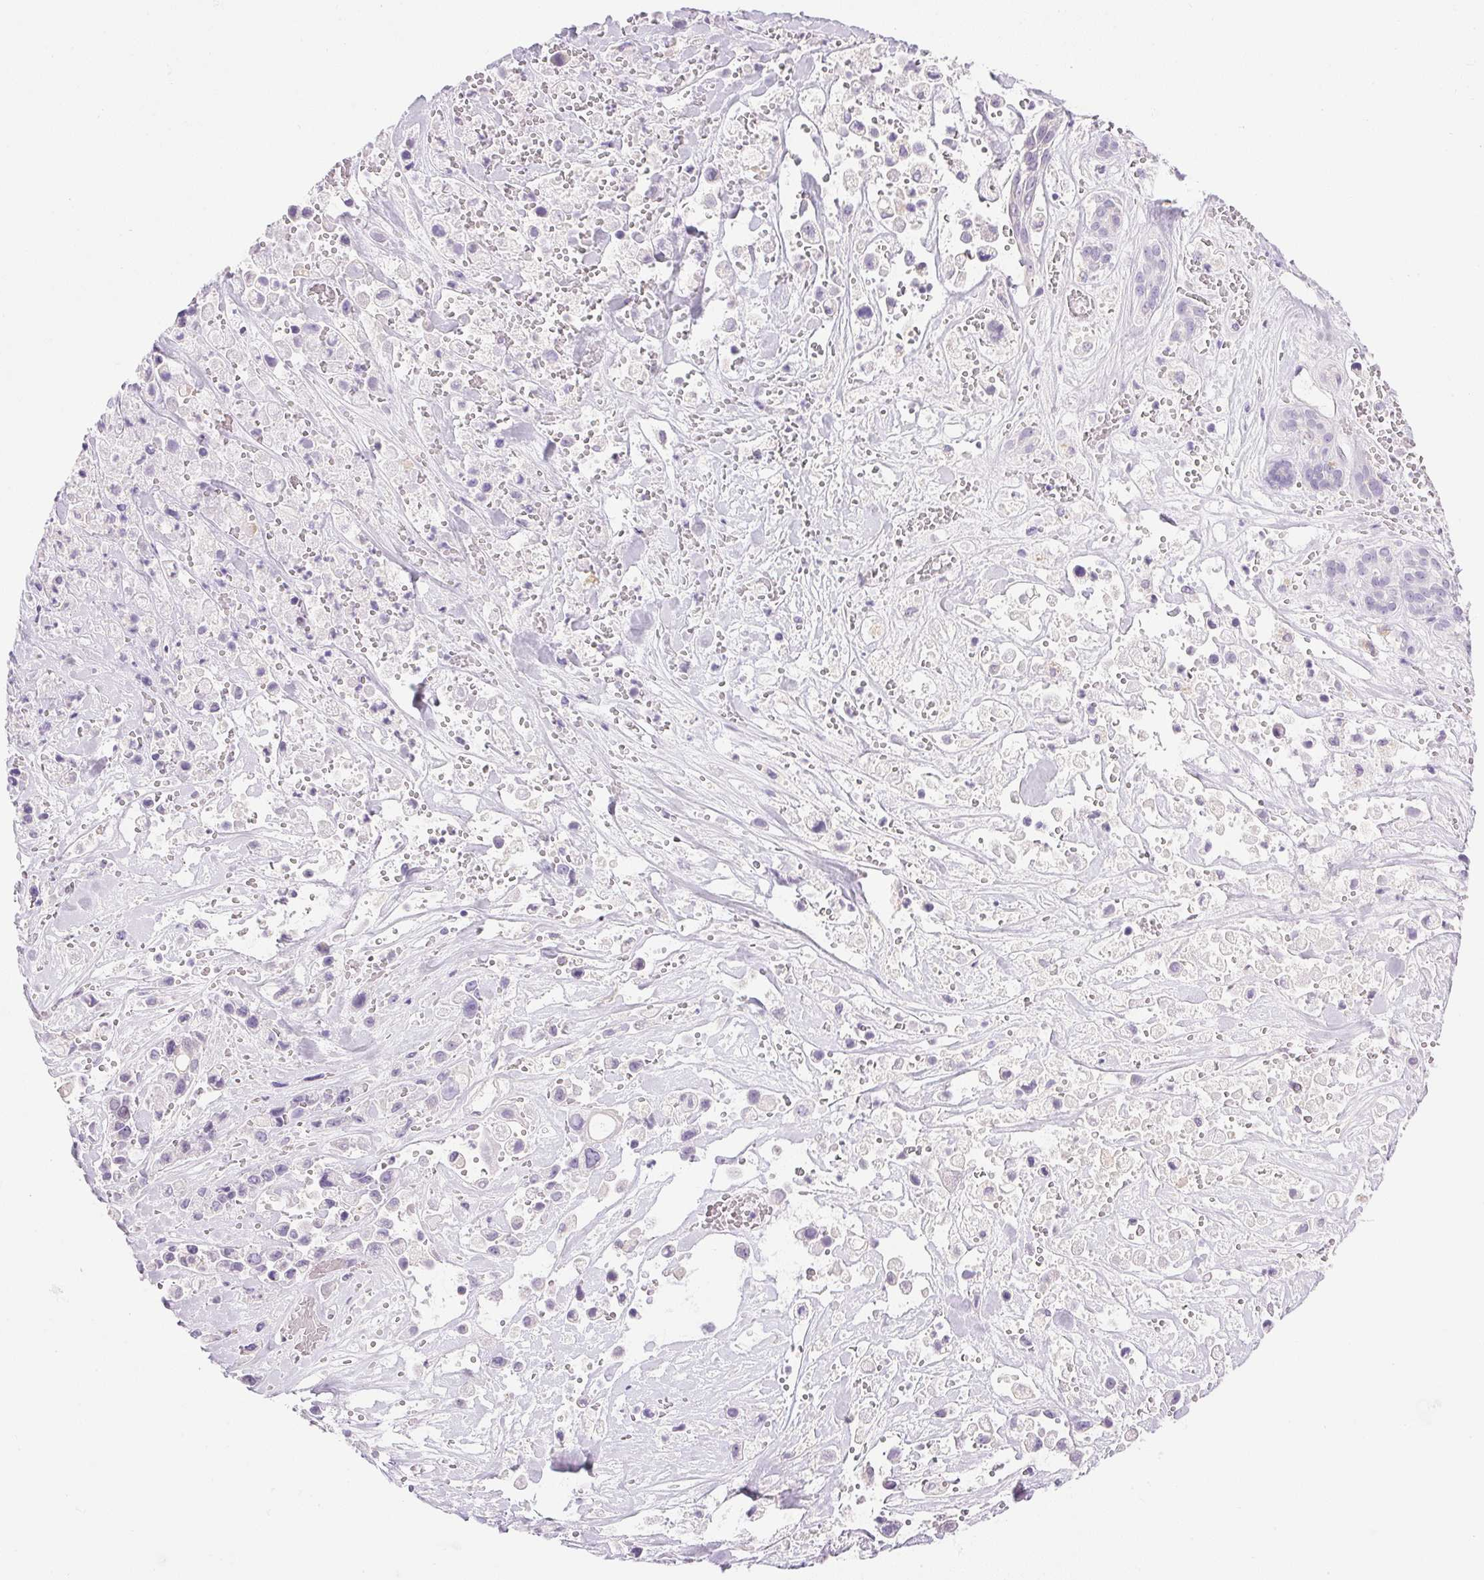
{"staining": {"intensity": "negative", "quantity": "none", "location": "none"}, "tissue": "pancreatic cancer", "cell_type": "Tumor cells", "image_type": "cancer", "snomed": [{"axis": "morphology", "description": "Adenocarcinoma, NOS"}, {"axis": "topography", "description": "Pancreas"}], "caption": "Tumor cells are negative for protein expression in human adenocarcinoma (pancreatic).", "gene": "ATP6V0A4", "patient": {"sex": "male", "age": 44}}